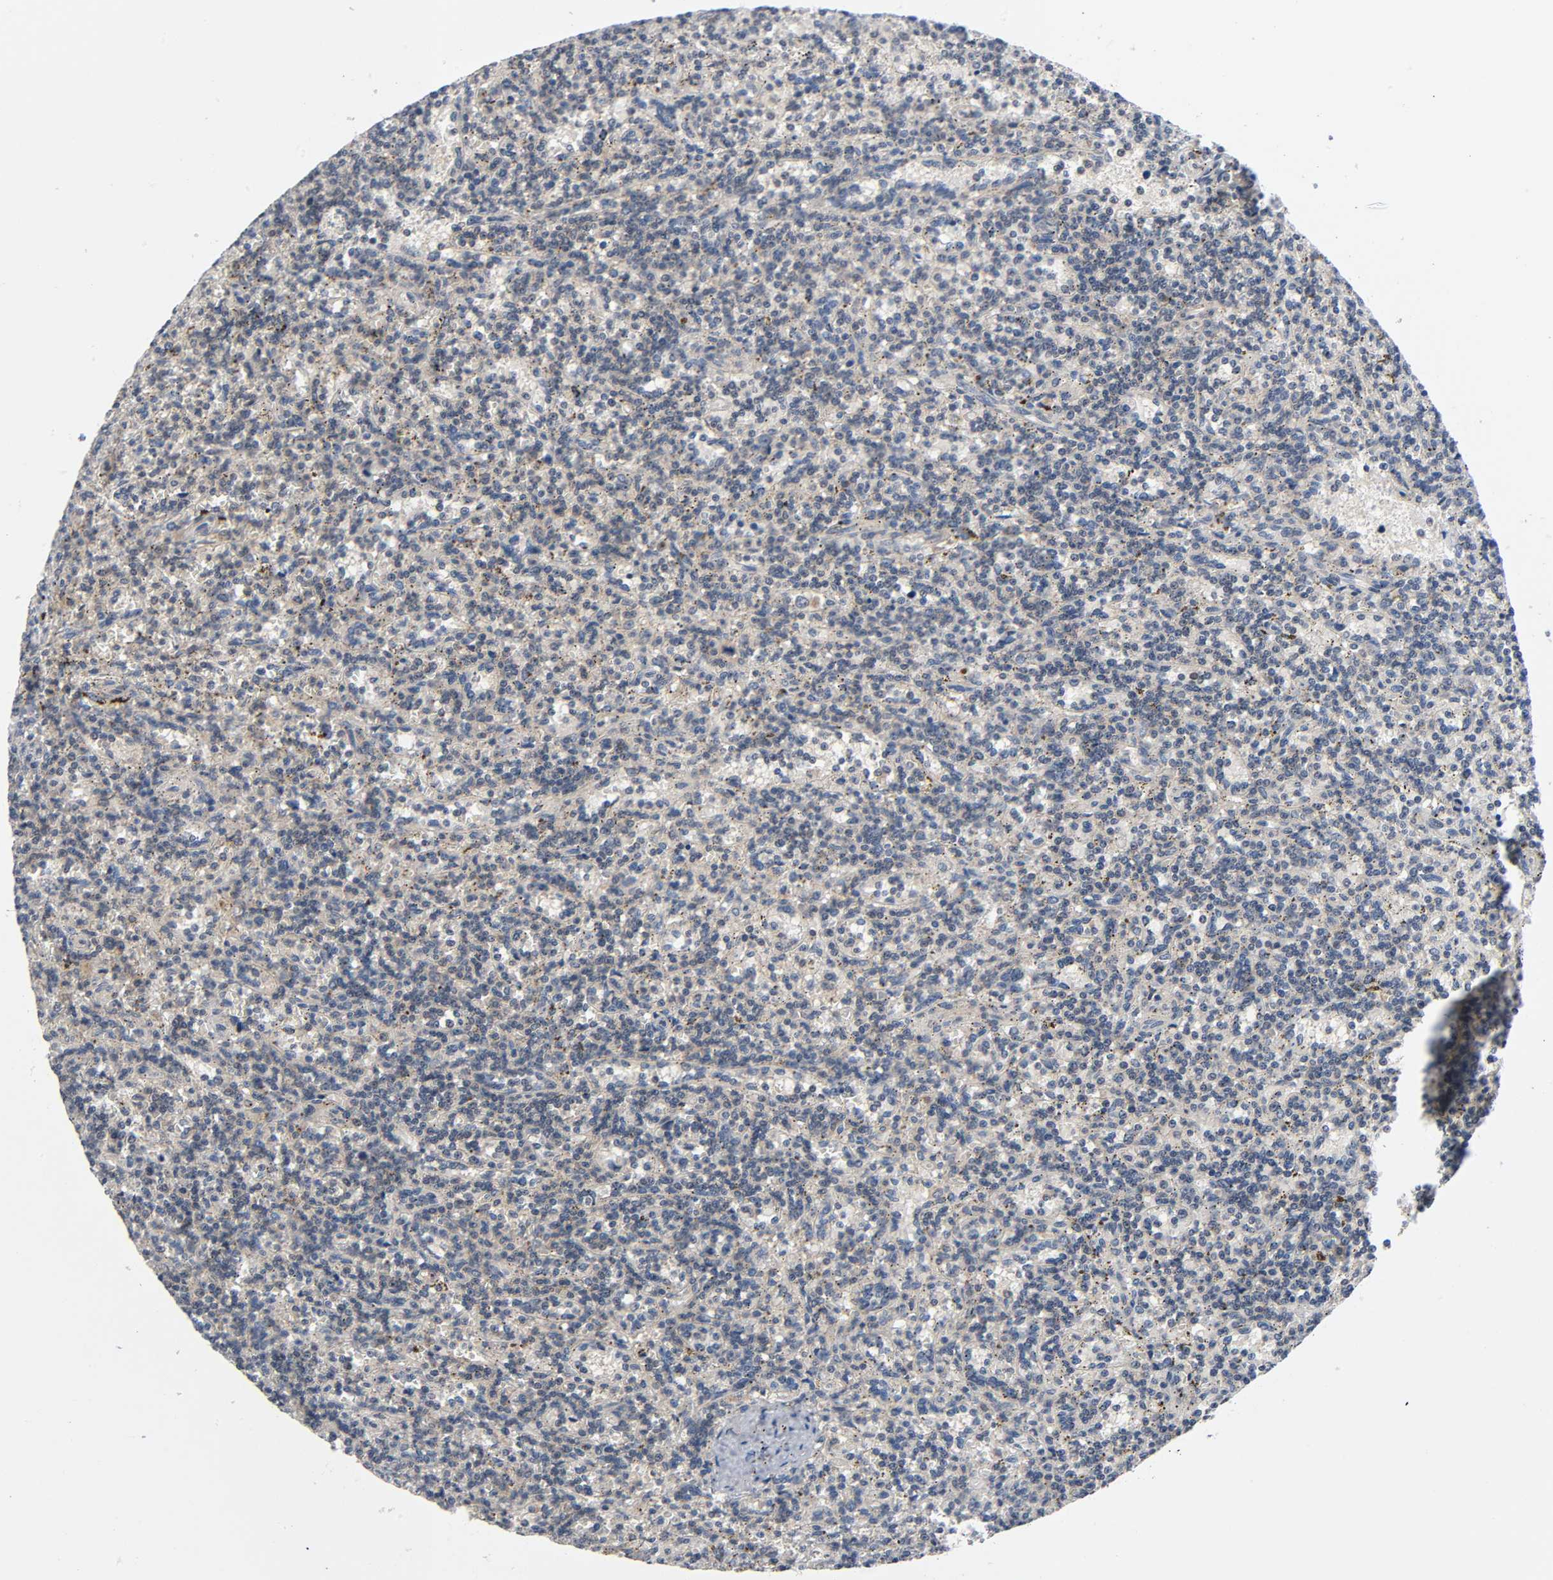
{"staining": {"intensity": "negative", "quantity": "none", "location": "none"}, "tissue": "lymphoma", "cell_type": "Tumor cells", "image_type": "cancer", "snomed": [{"axis": "morphology", "description": "Malignant lymphoma, non-Hodgkin's type, Low grade"}, {"axis": "topography", "description": "Spleen"}], "caption": "A photomicrograph of malignant lymphoma, non-Hodgkin's type (low-grade) stained for a protein reveals no brown staining in tumor cells.", "gene": "MAPK8", "patient": {"sex": "male", "age": 73}}